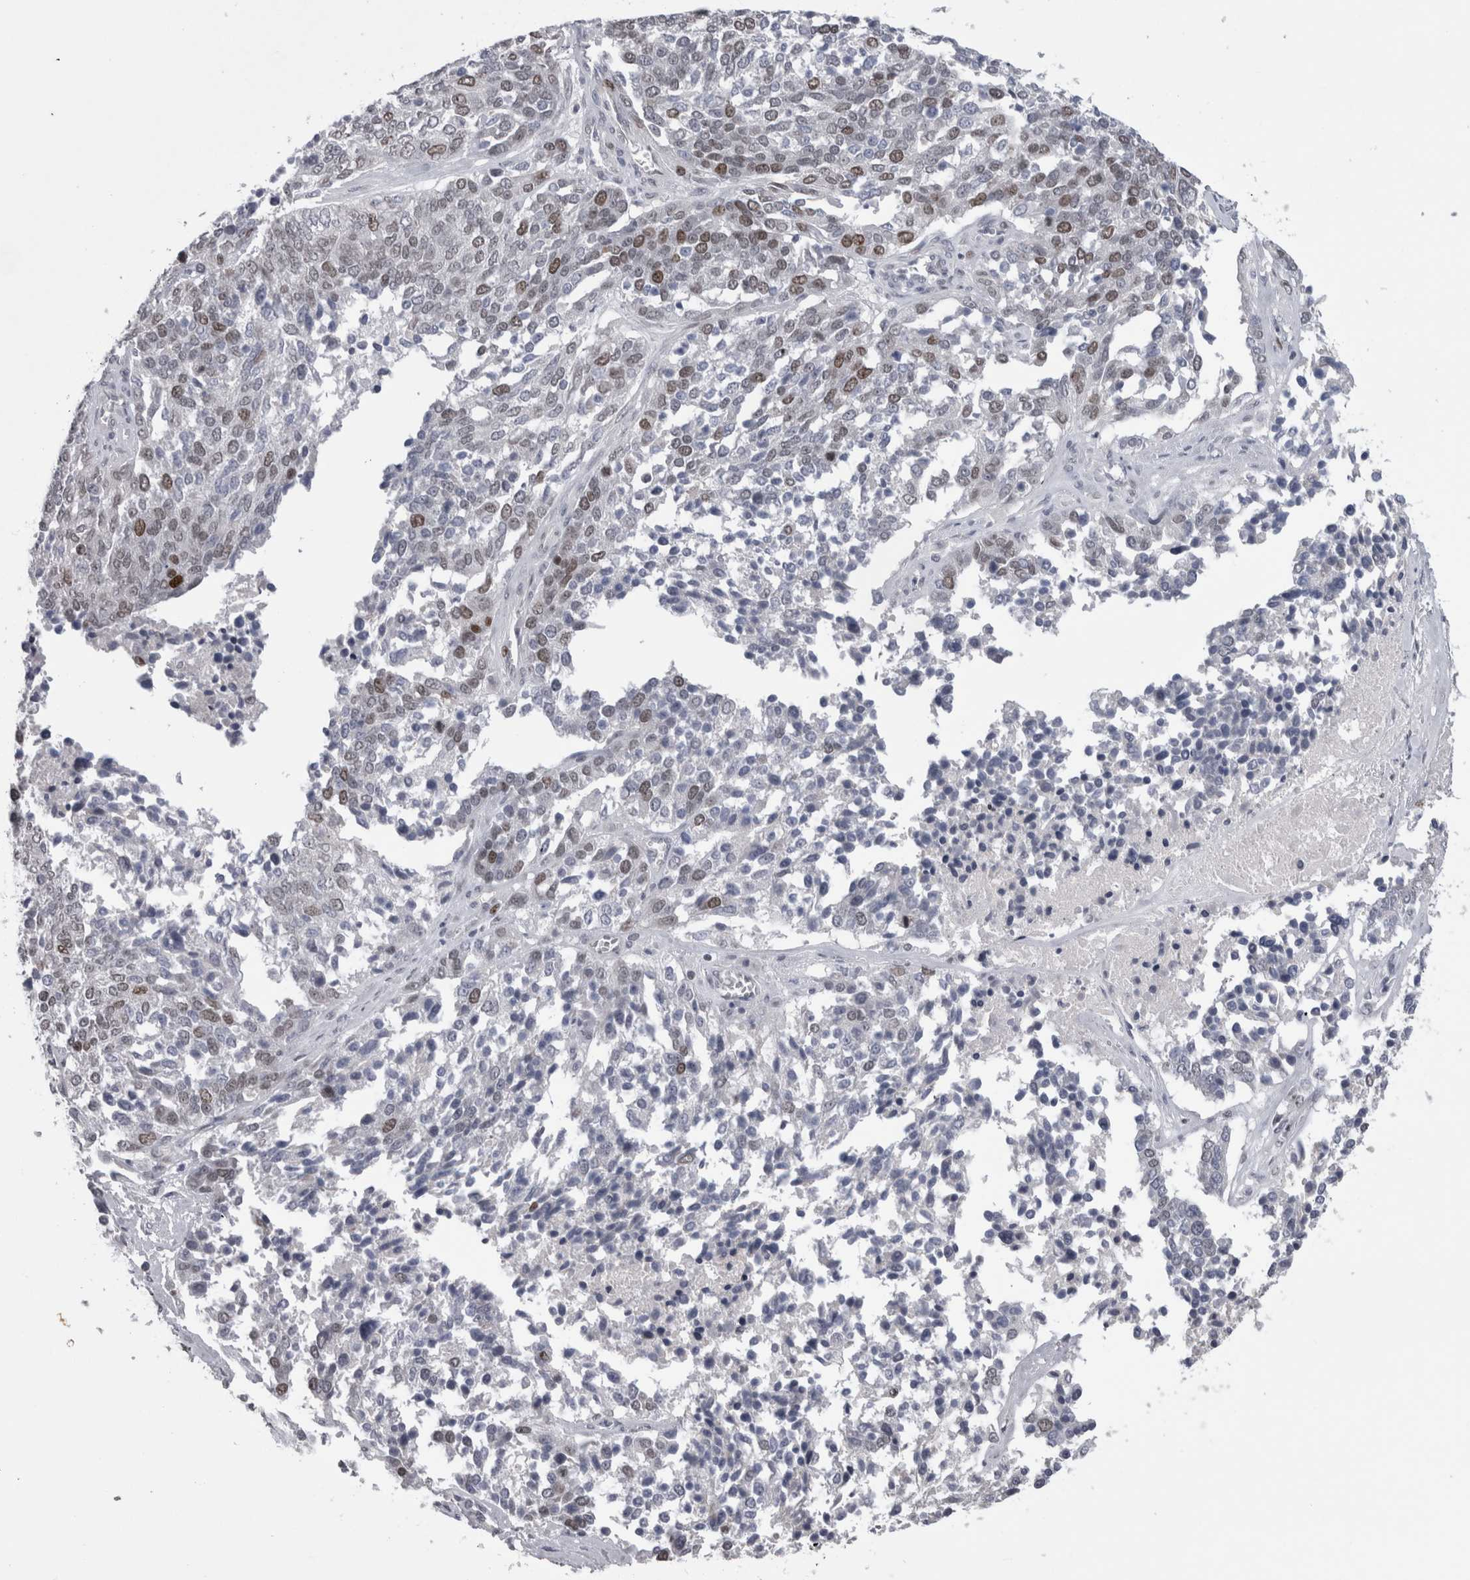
{"staining": {"intensity": "moderate", "quantity": "<25%", "location": "nuclear"}, "tissue": "ovarian cancer", "cell_type": "Tumor cells", "image_type": "cancer", "snomed": [{"axis": "morphology", "description": "Cystadenocarcinoma, serous, NOS"}, {"axis": "topography", "description": "Ovary"}], "caption": "The histopathology image demonstrates a brown stain indicating the presence of a protein in the nuclear of tumor cells in serous cystadenocarcinoma (ovarian).", "gene": "KIF18B", "patient": {"sex": "female", "age": 44}}